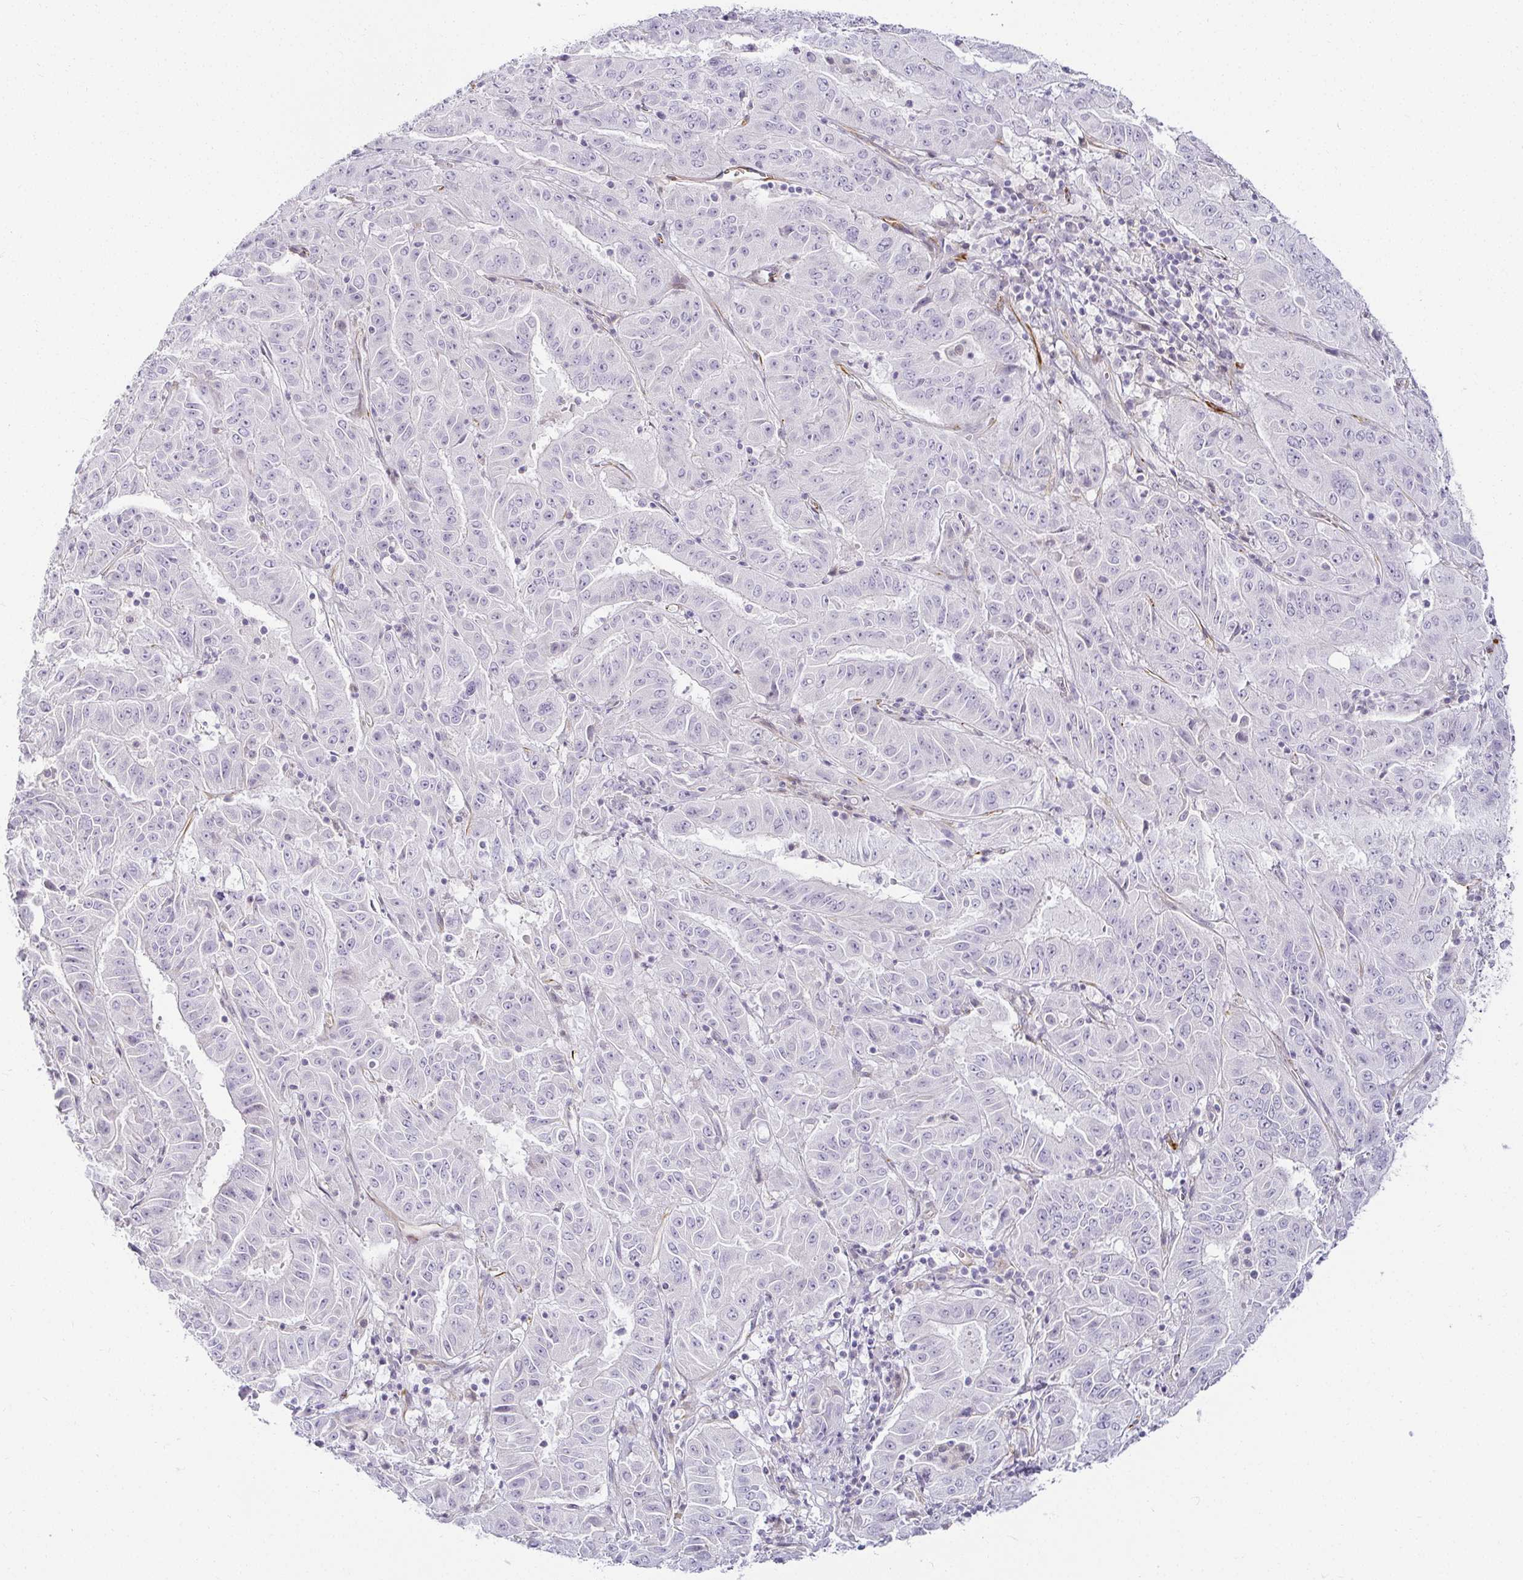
{"staining": {"intensity": "negative", "quantity": "none", "location": "none"}, "tissue": "pancreatic cancer", "cell_type": "Tumor cells", "image_type": "cancer", "snomed": [{"axis": "morphology", "description": "Adenocarcinoma, NOS"}, {"axis": "topography", "description": "Pancreas"}], "caption": "IHC histopathology image of neoplastic tissue: human adenocarcinoma (pancreatic) stained with DAB reveals no significant protein expression in tumor cells.", "gene": "ACAN", "patient": {"sex": "male", "age": 63}}